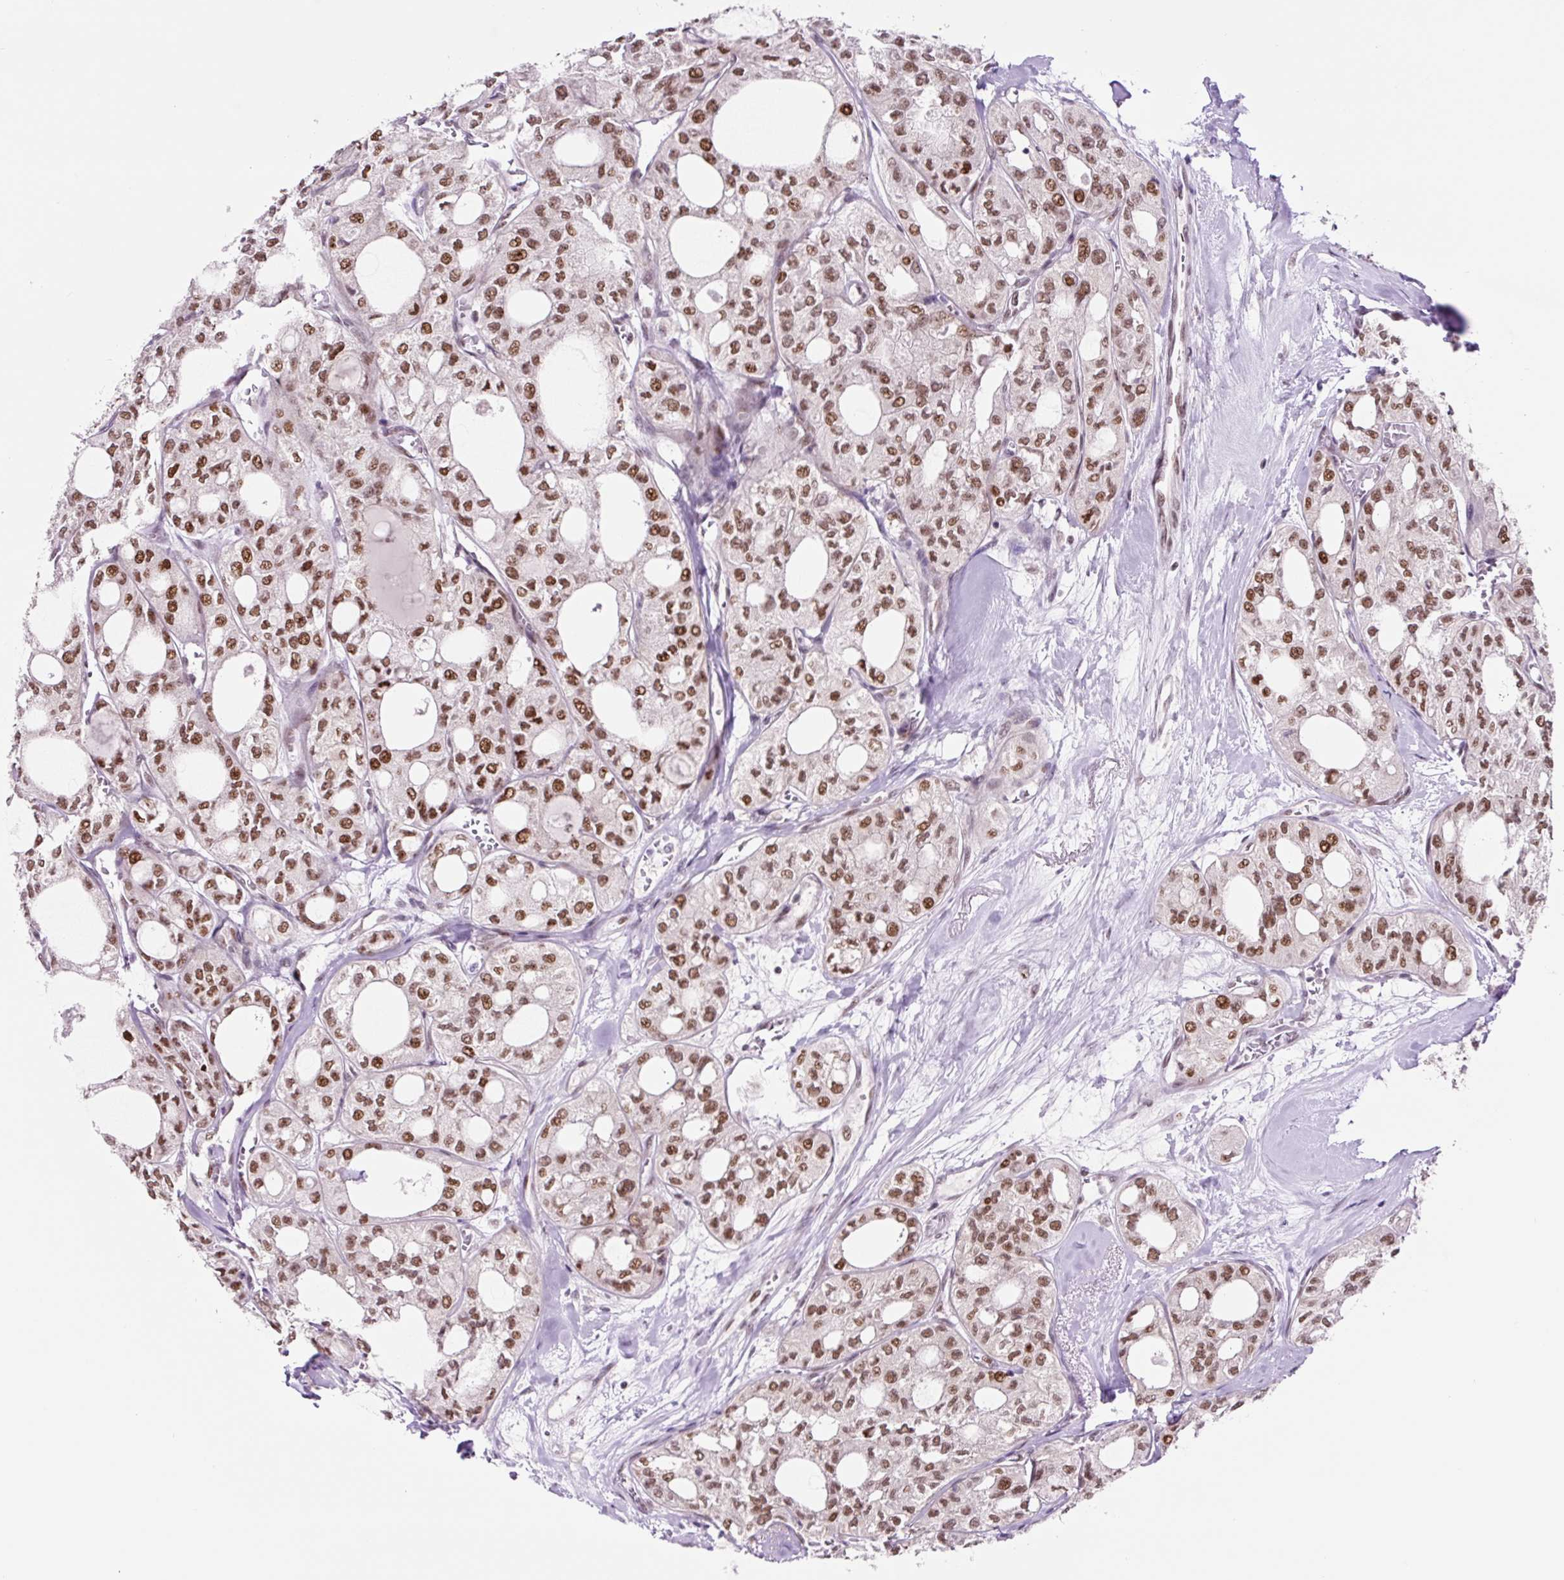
{"staining": {"intensity": "moderate", "quantity": ">75%", "location": "nuclear"}, "tissue": "thyroid cancer", "cell_type": "Tumor cells", "image_type": "cancer", "snomed": [{"axis": "morphology", "description": "Follicular adenoma carcinoma, NOS"}, {"axis": "topography", "description": "Thyroid gland"}], "caption": "Immunohistochemistry (IHC) of thyroid cancer (follicular adenoma carcinoma) reveals medium levels of moderate nuclear expression in approximately >75% of tumor cells.", "gene": "TAF1A", "patient": {"sex": "male", "age": 75}}